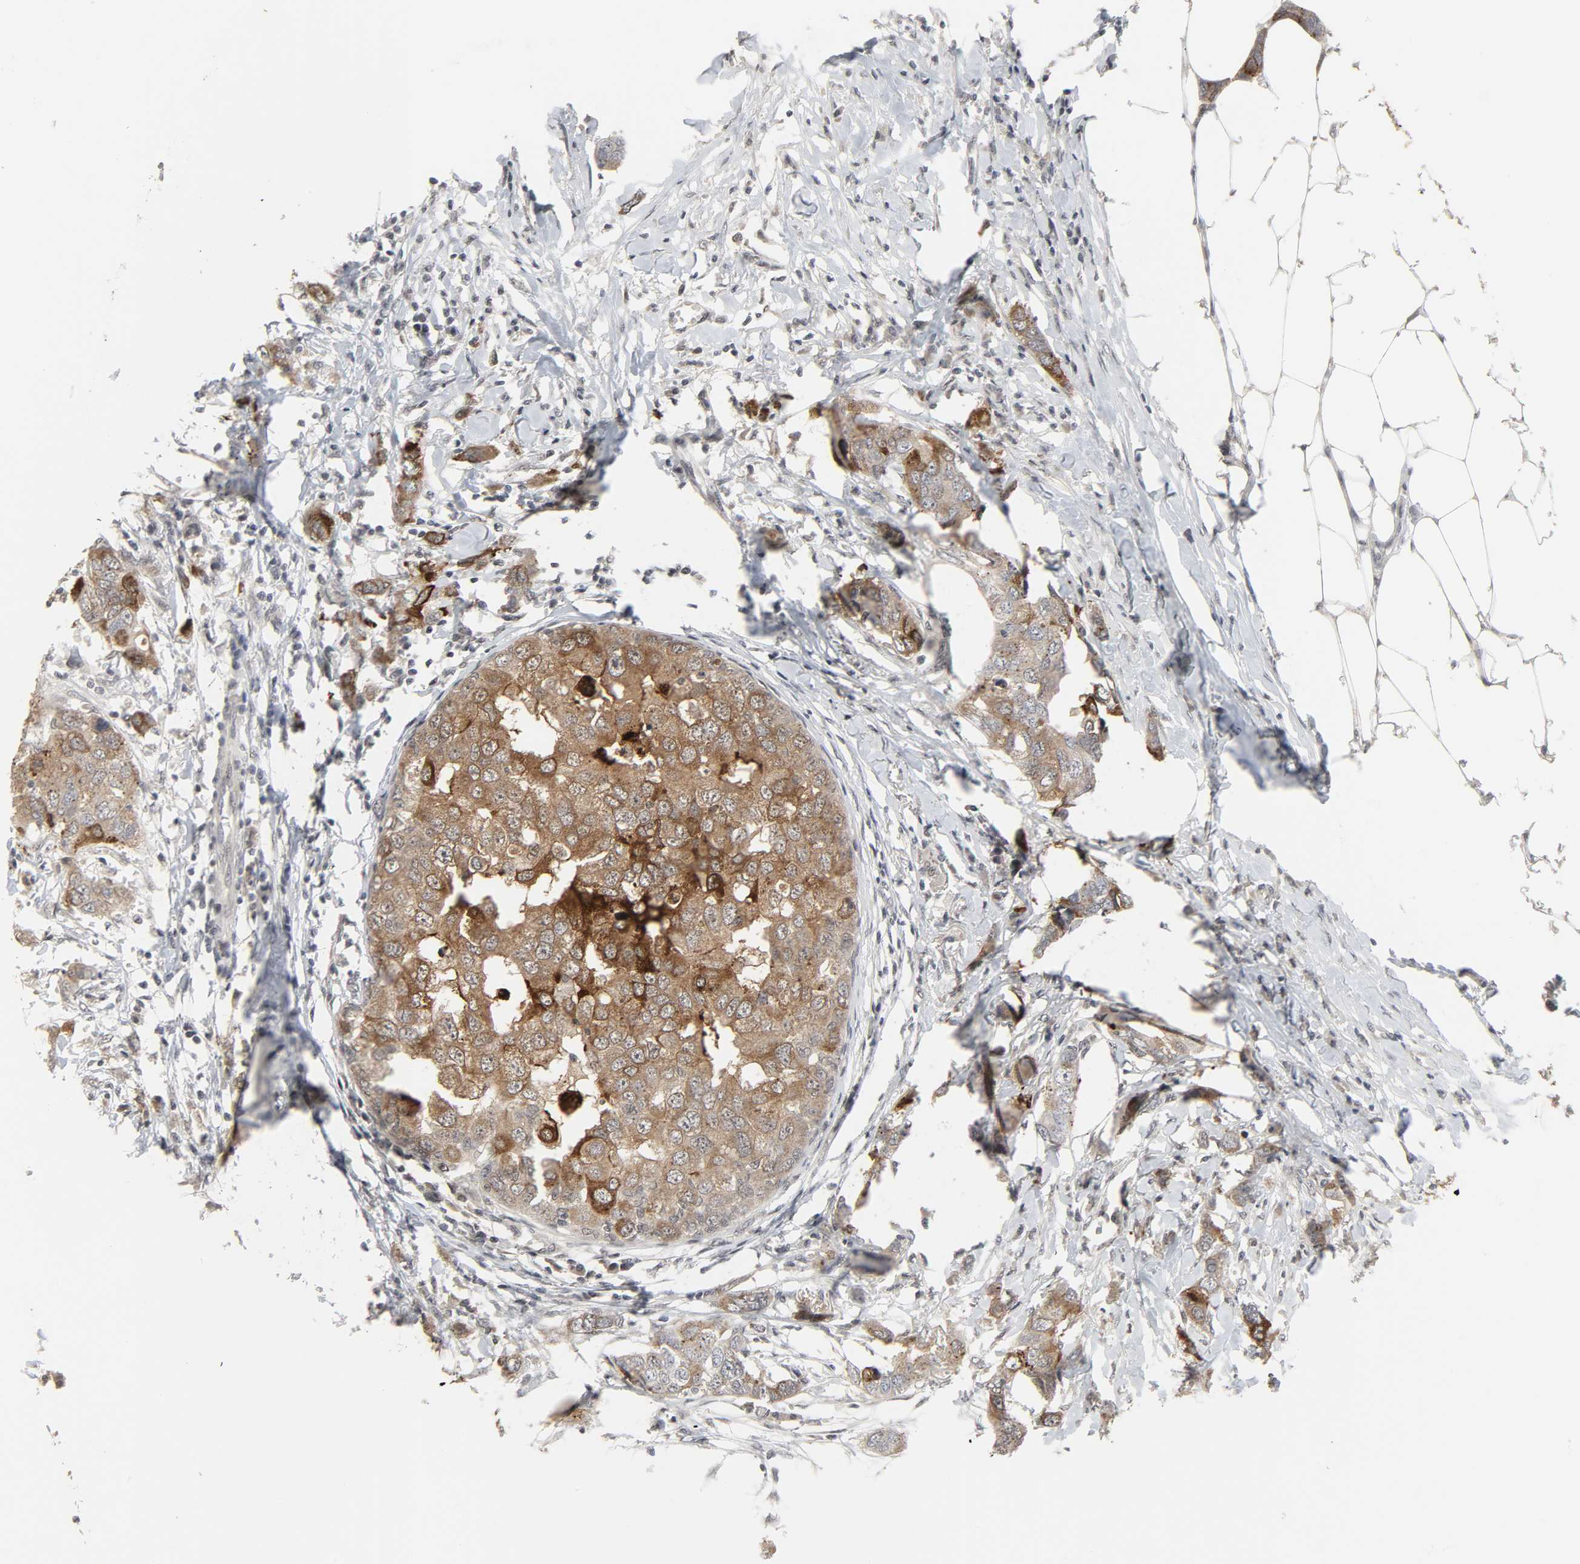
{"staining": {"intensity": "strong", "quantity": ">75%", "location": "cytoplasmic/membranous"}, "tissue": "breast cancer", "cell_type": "Tumor cells", "image_type": "cancer", "snomed": [{"axis": "morphology", "description": "Duct carcinoma"}, {"axis": "topography", "description": "Breast"}], "caption": "Invasive ductal carcinoma (breast) stained with a brown dye reveals strong cytoplasmic/membranous positive staining in about >75% of tumor cells.", "gene": "MUC1", "patient": {"sex": "female", "age": 50}}